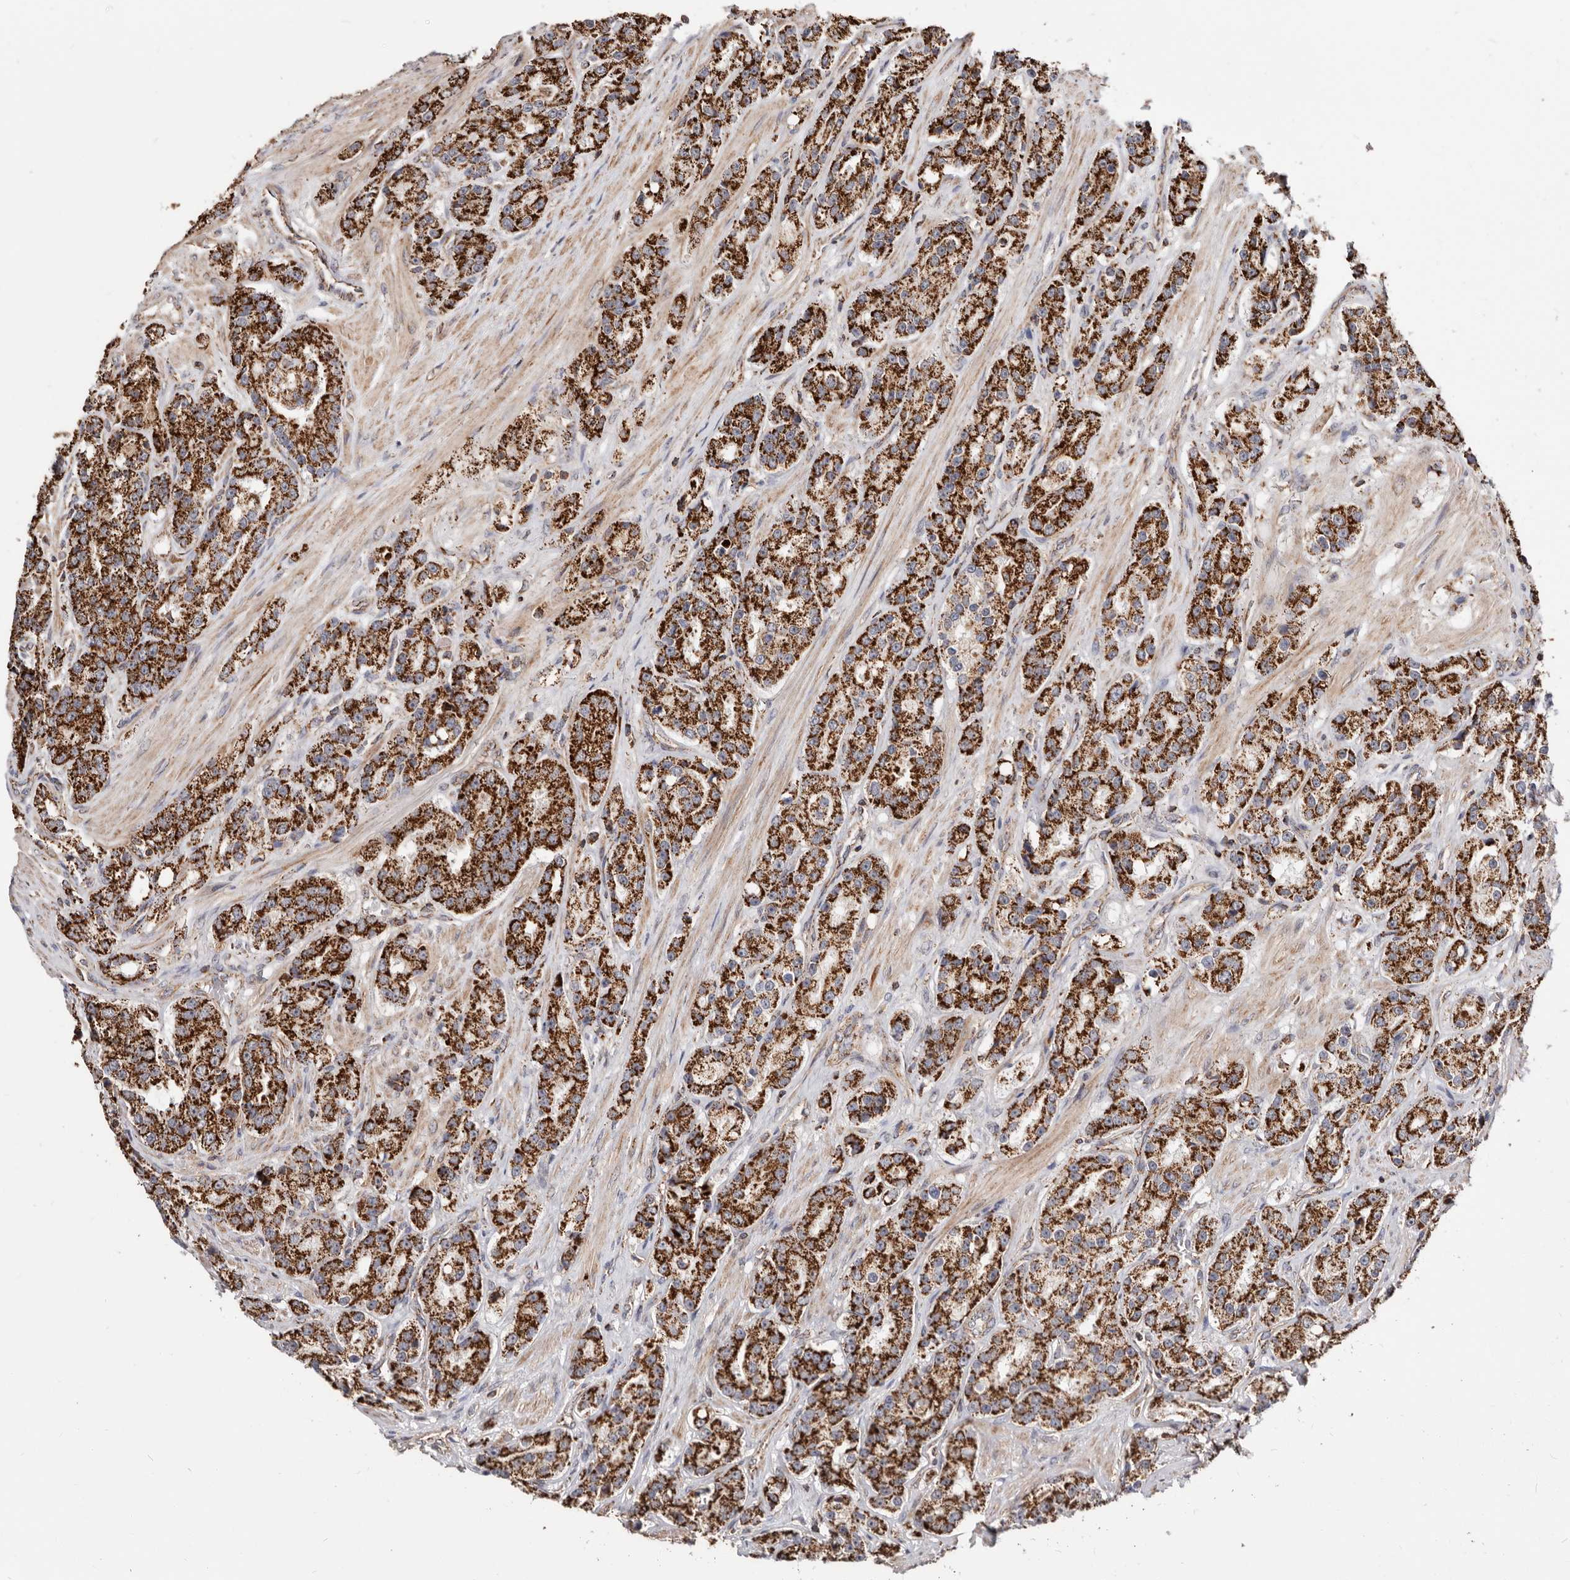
{"staining": {"intensity": "strong", "quantity": ">75%", "location": "cytoplasmic/membranous"}, "tissue": "prostate cancer", "cell_type": "Tumor cells", "image_type": "cancer", "snomed": [{"axis": "morphology", "description": "Adenocarcinoma, High grade"}, {"axis": "topography", "description": "Prostate"}], "caption": "IHC photomicrograph of prostate cancer stained for a protein (brown), which demonstrates high levels of strong cytoplasmic/membranous positivity in approximately >75% of tumor cells.", "gene": "PRKACB", "patient": {"sex": "male", "age": 60}}